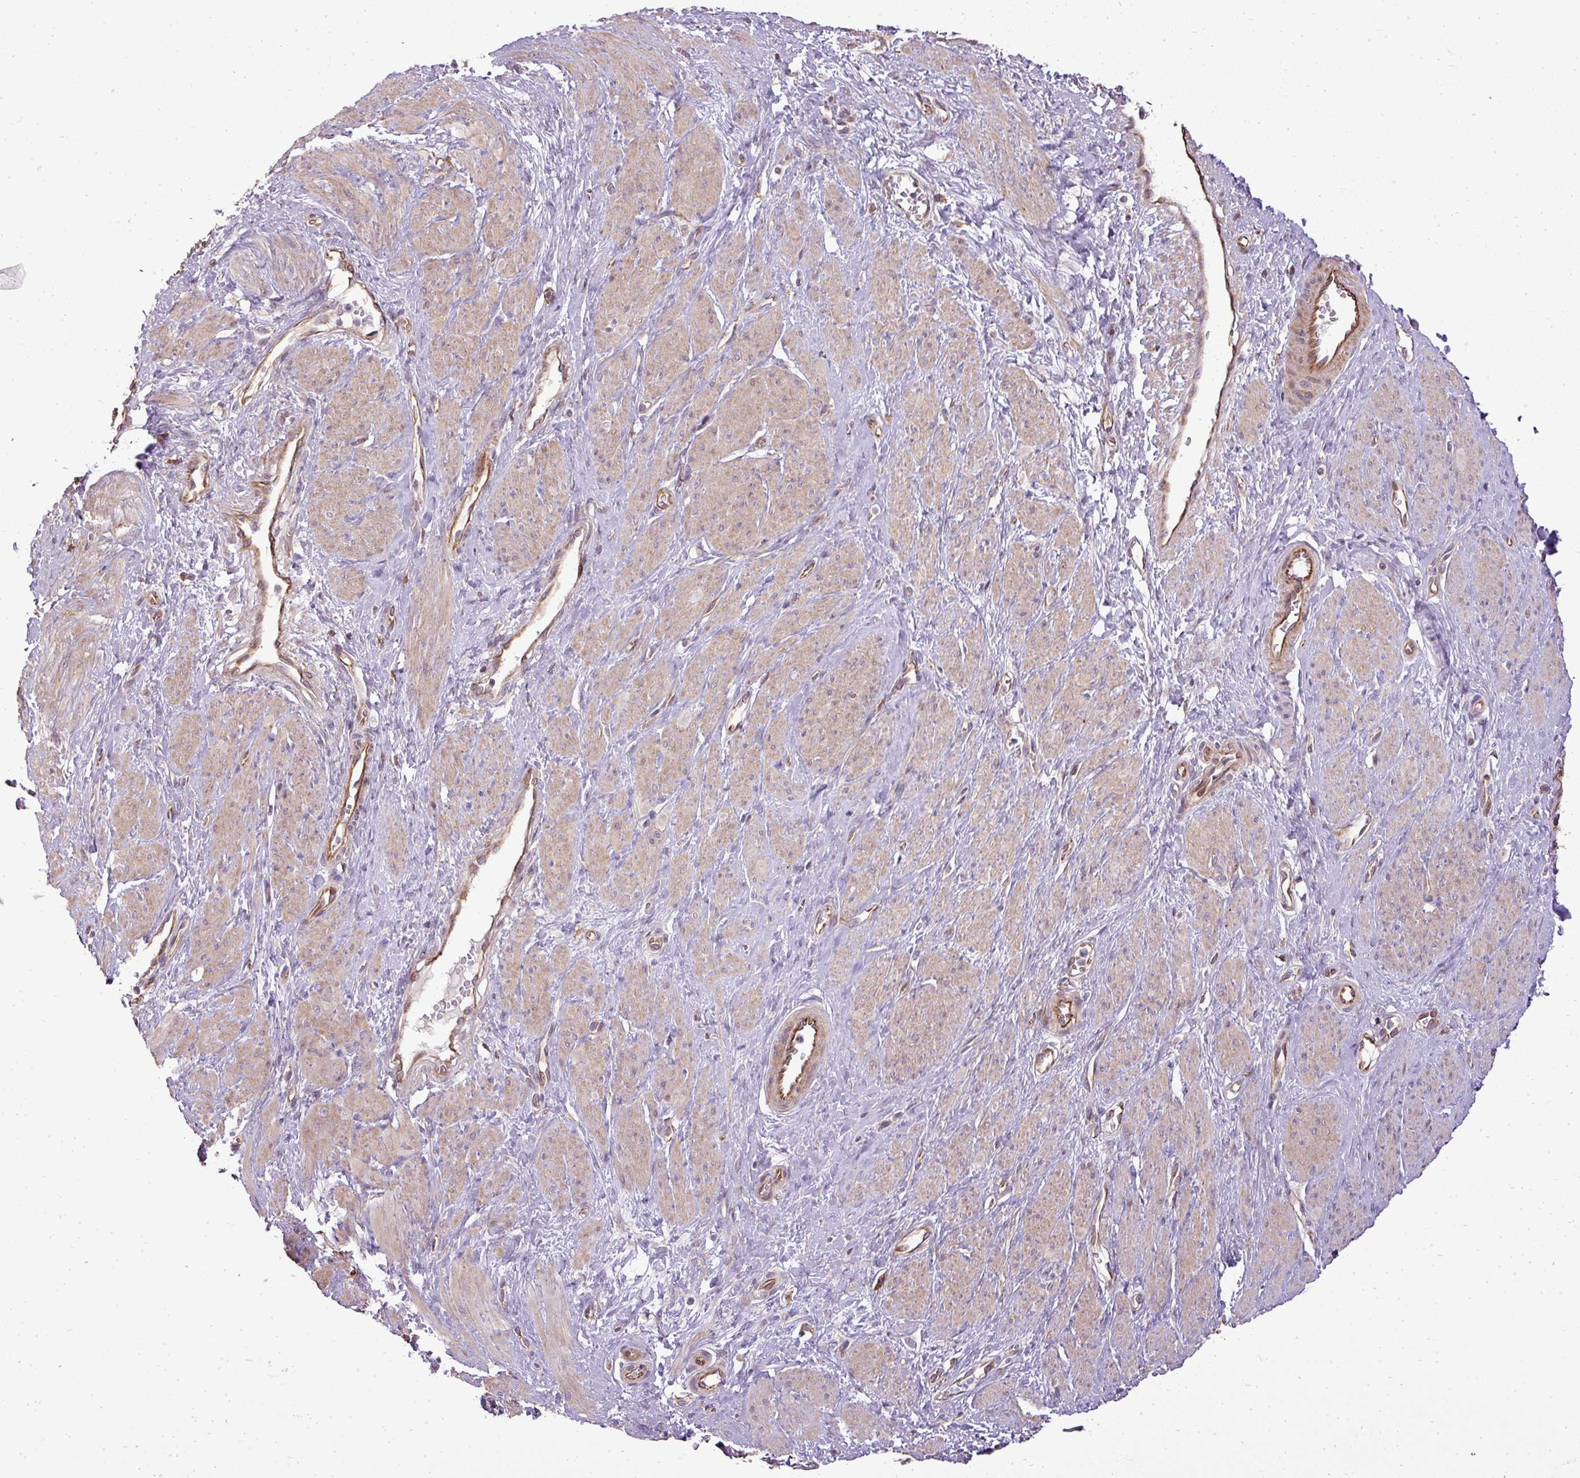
{"staining": {"intensity": "weak", "quantity": "25%-75%", "location": "cytoplasmic/membranous"}, "tissue": "smooth muscle", "cell_type": "Smooth muscle cells", "image_type": "normal", "snomed": [{"axis": "morphology", "description": "Normal tissue, NOS"}, {"axis": "topography", "description": "Smooth muscle"}, {"axis": "topography", "description": "Uterus"}], "caption": "Smooth muscle stained with DAB (3,3'-diaminobenzidine) IHC displays low levels of weak cytoplasmic/membranous expression in about 25%-75% of smooth muscle cells.", "gene": "PDRG1", "patient": {"sex": "female", "age": 39}}